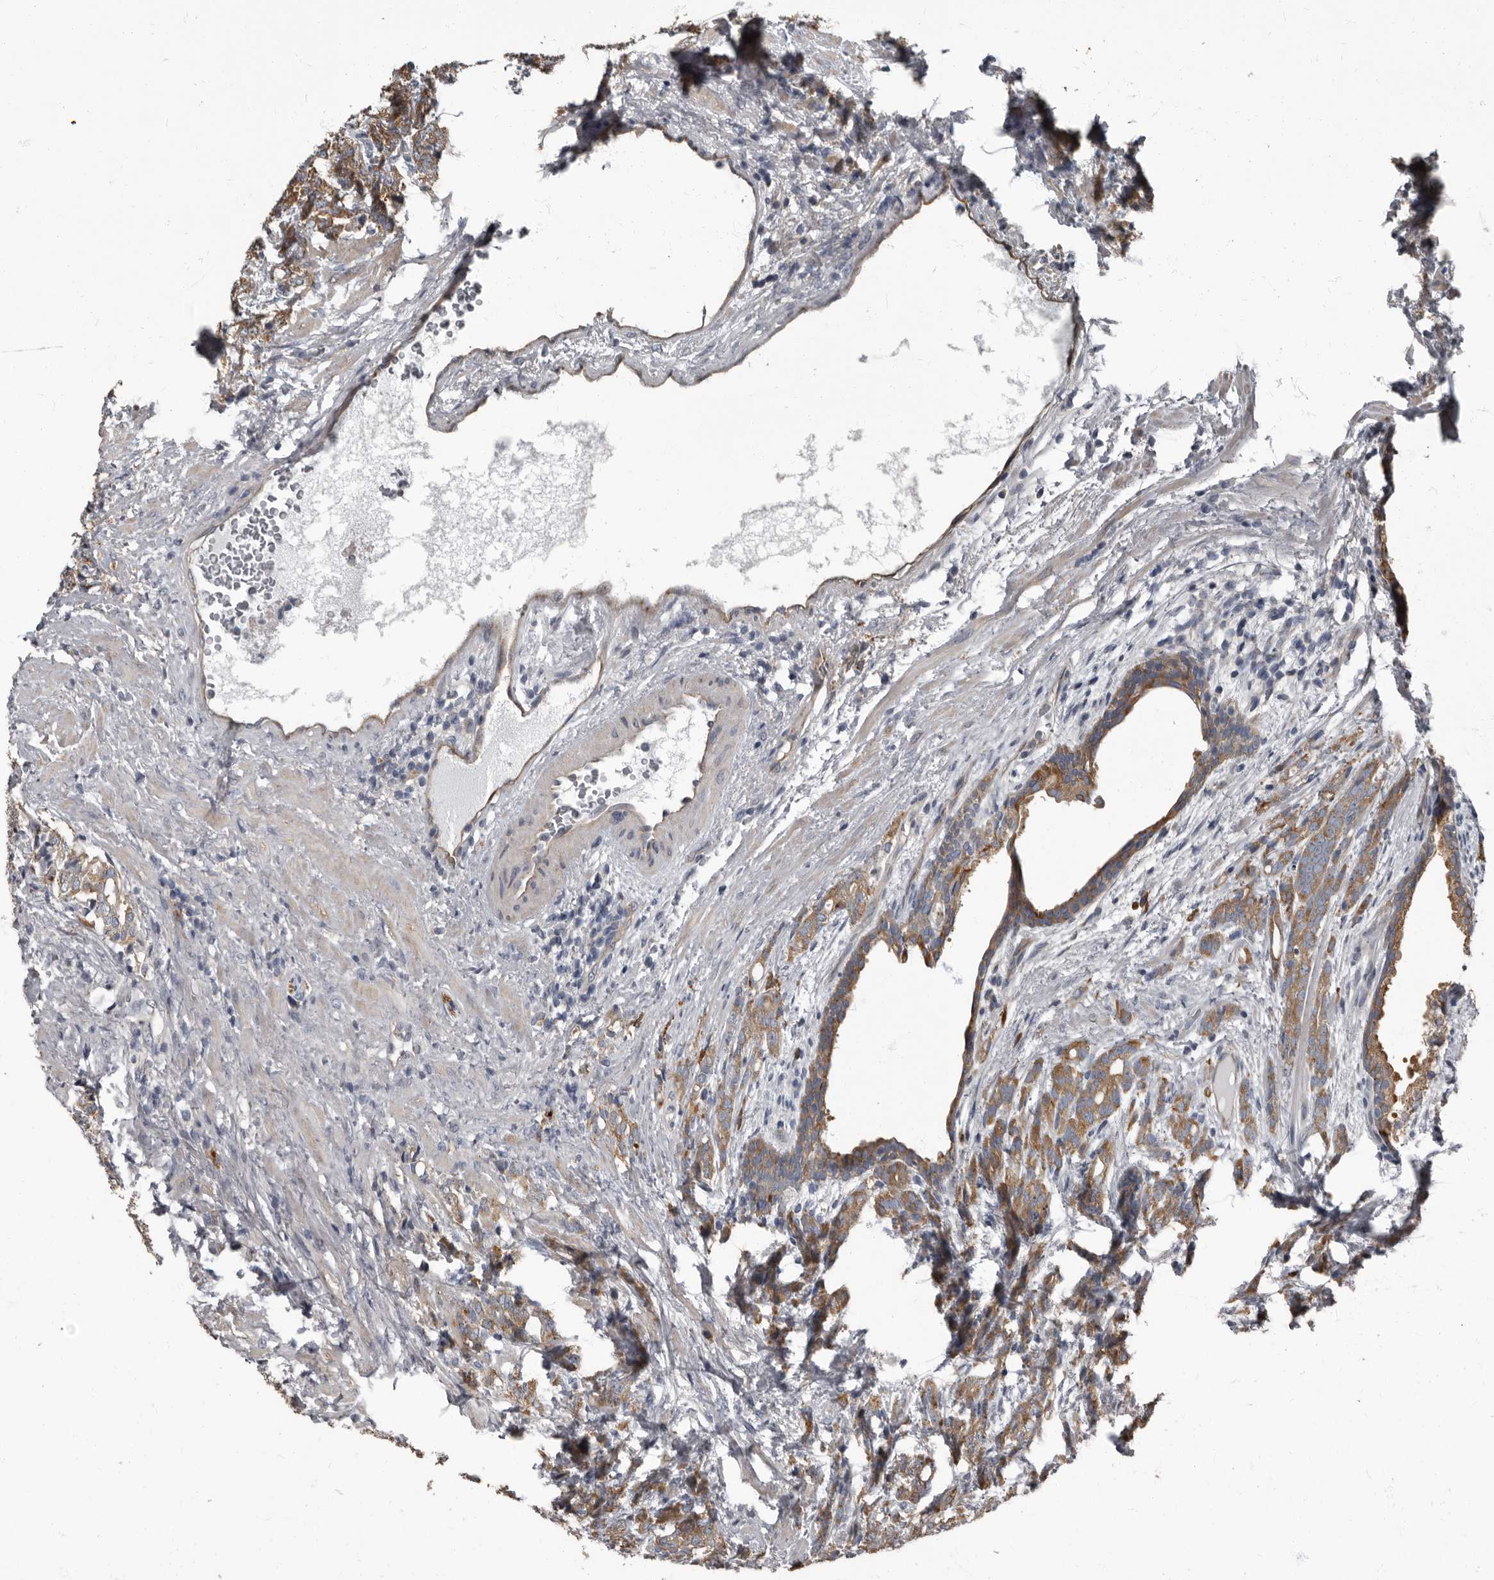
{"staining": {"intensity": "moderate", "quantity": ">75%", "location": "cytoplasmic/membranous"}, "tissue": "prostate cancer", "cell_type": "Tumor cells", "image_type": "cancer", "snomed": [{"axis": "morphology", "description": "Adenocarcinoma, High grade"}, {"axis": "topography", "description": "Prostate"}], "caption": "DAB (3,3'-diaminobenzidine) immunohistochemical staining of human adenocarcinoma (high-grade) (prostate) reveals moderate cytoplasmic/membranous protein positivity in approximately >75% of tumor cells. (DAB (3,3'-diaminobenzidine) IHC, brown staining for protein, blue staining for nuclei).", "gene": "TPD52L1", "patient": {"sex": "male", "age": 57}}